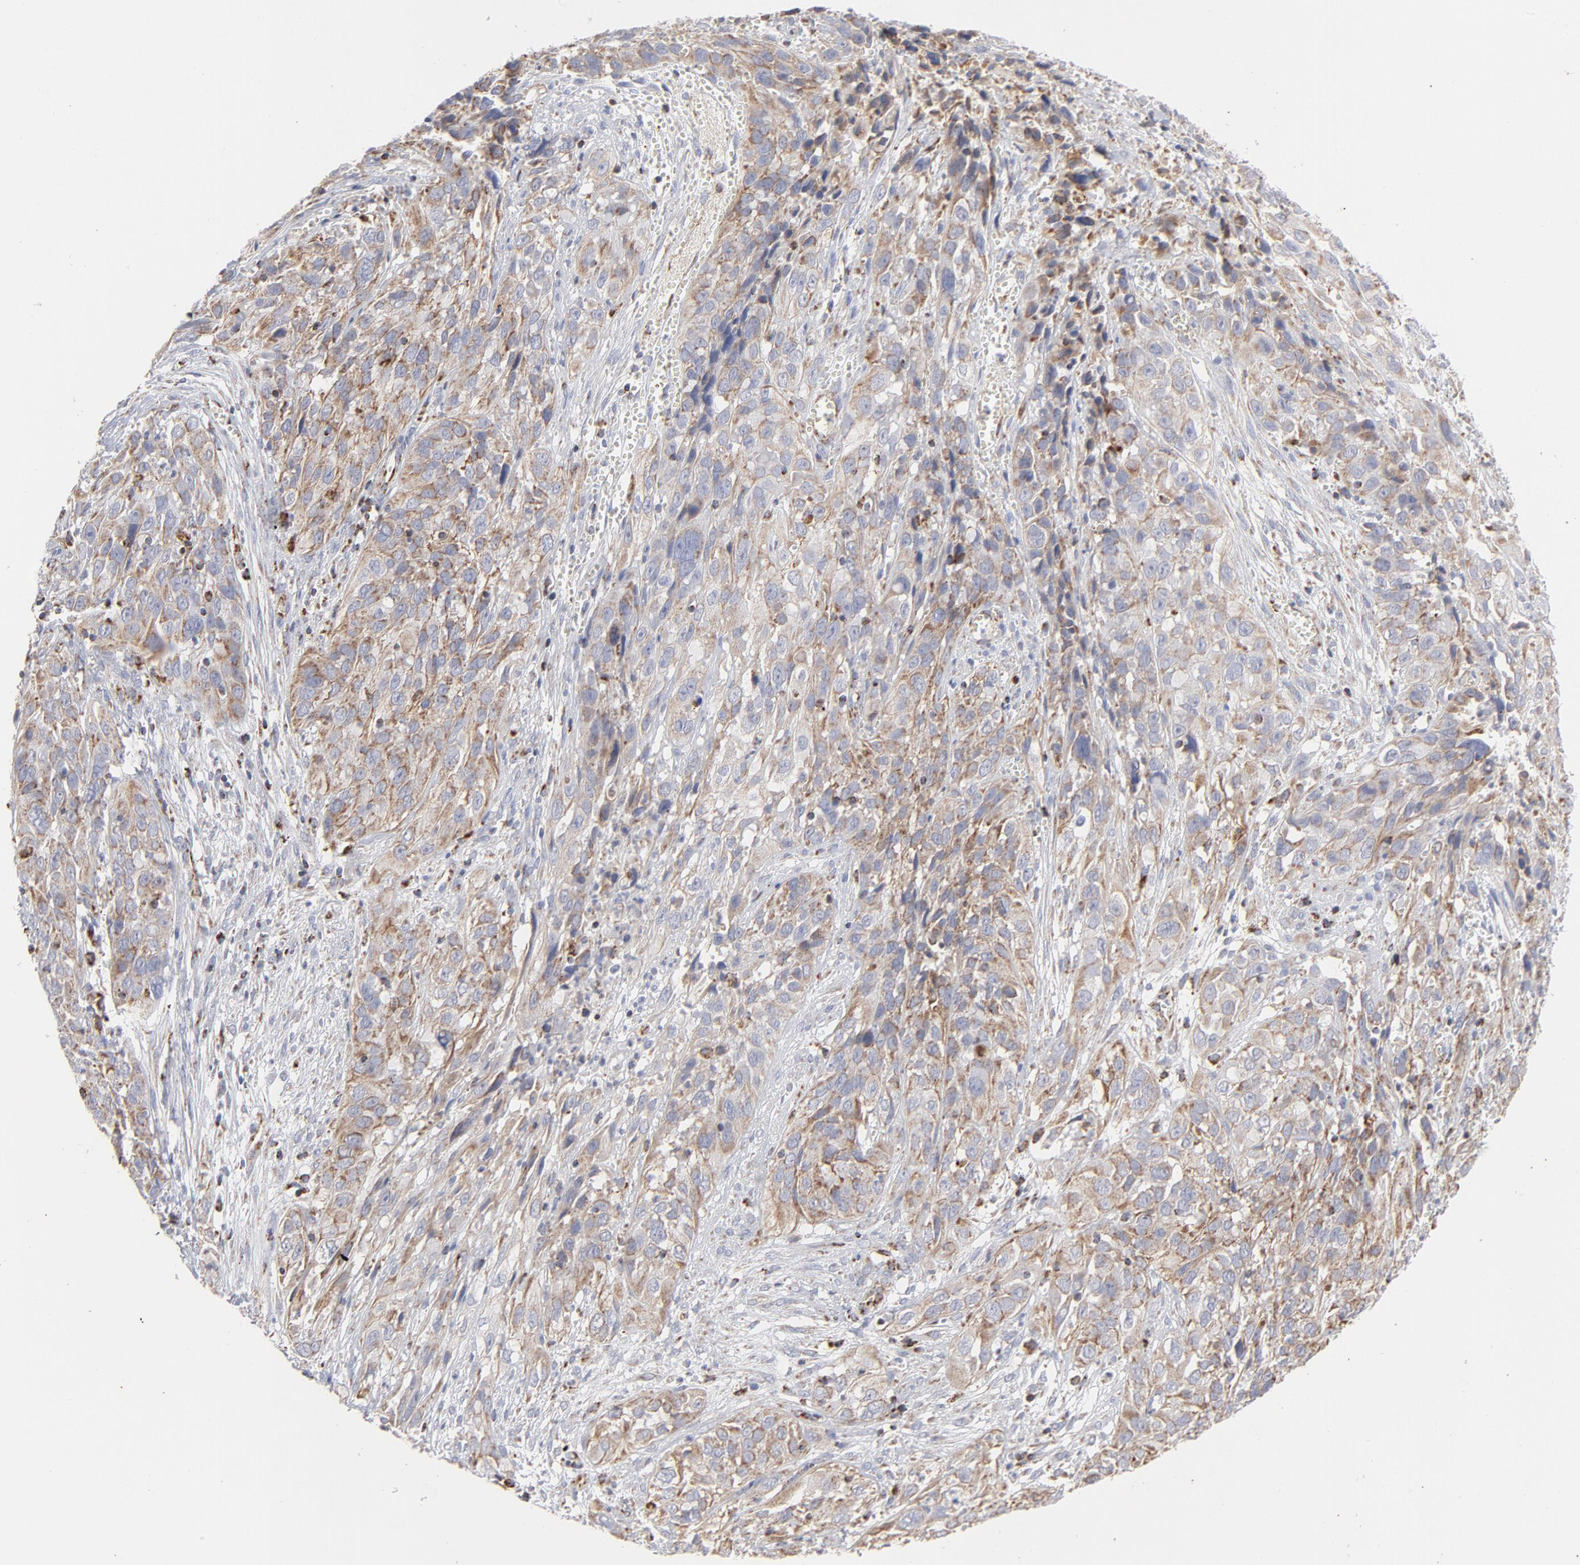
{"staining": {"intensity": "weak", "quantity": "25%-75%", "location": "cytoplasmic/membranous"}, "tissue": "cervical cancer", "cell_type": "Tumor cells", "image_type": "cancer", "snomed": [{"axis": "morphology", "description": "Squamous cell carcinoma, NOS"}, {"axis": "topography", "description": "Cervix"}], "caption": "Protein analysis of squamous cell carcinoma (cervical) tissue displays weak cytoplasmic/membranous expression in approximately 25%-75% of tumor cells.", "gene": "ASB3", "patient": {"sex": "female", "age": 32}}